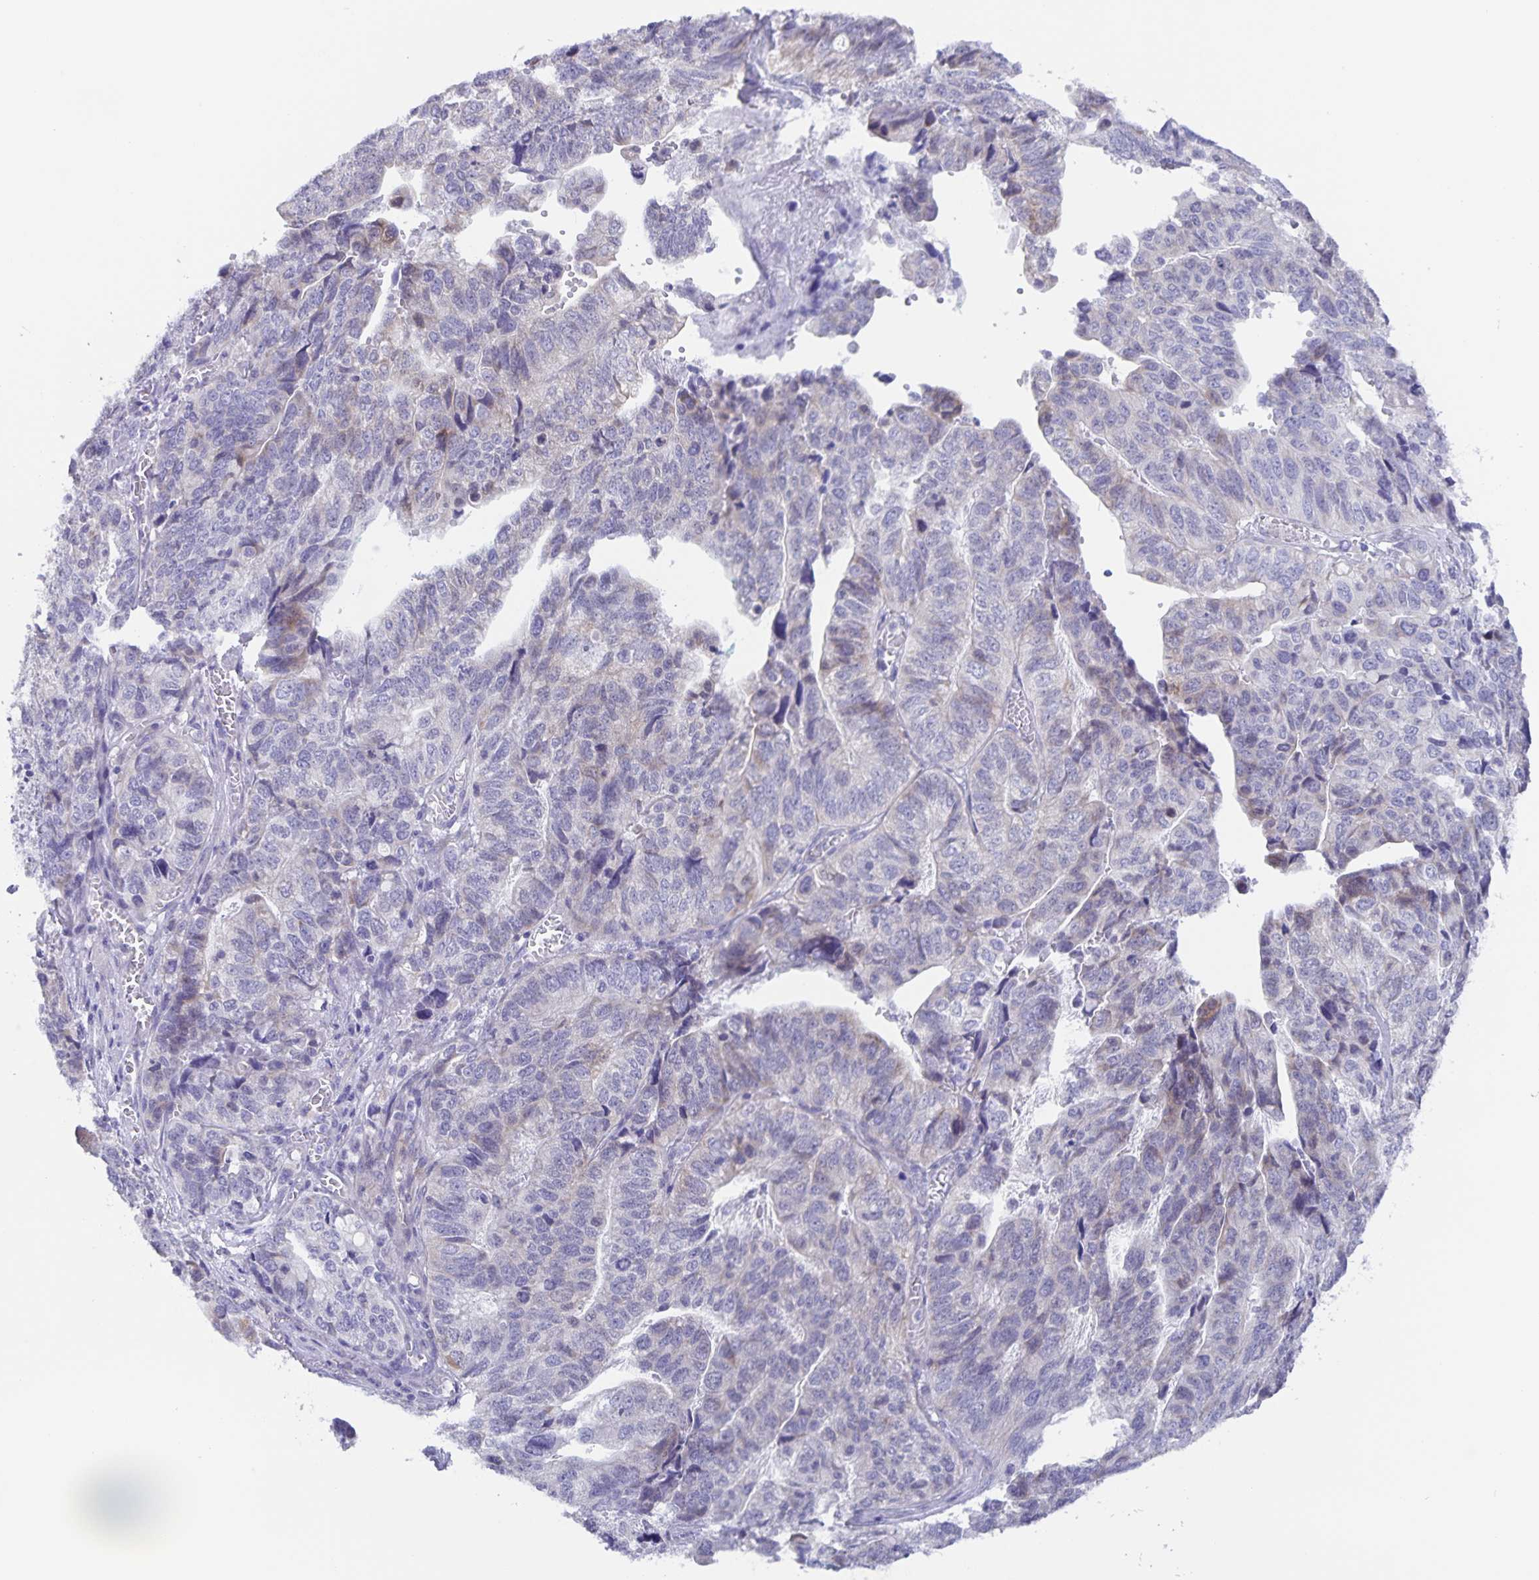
{"staining": {"intensity": "negative", "quantity": "none", "location": "none"}, "tissue": "stomach cancer", "cell_type": "Tumor cells", "image_type": "cancer", "snomed": [{"axis": "morphology", "description": "Adenocarcinoma, NOS"}, {"axis": "topography", "description": "Stomach, upper"}], "caption": "A photomicrograph of stomach cancer (adenocarcinoma) stained for a protein demonstrates no brown staining in tumor cells.", "gene": "AQP4", "patient": {"sex": "female", "age": 67}}